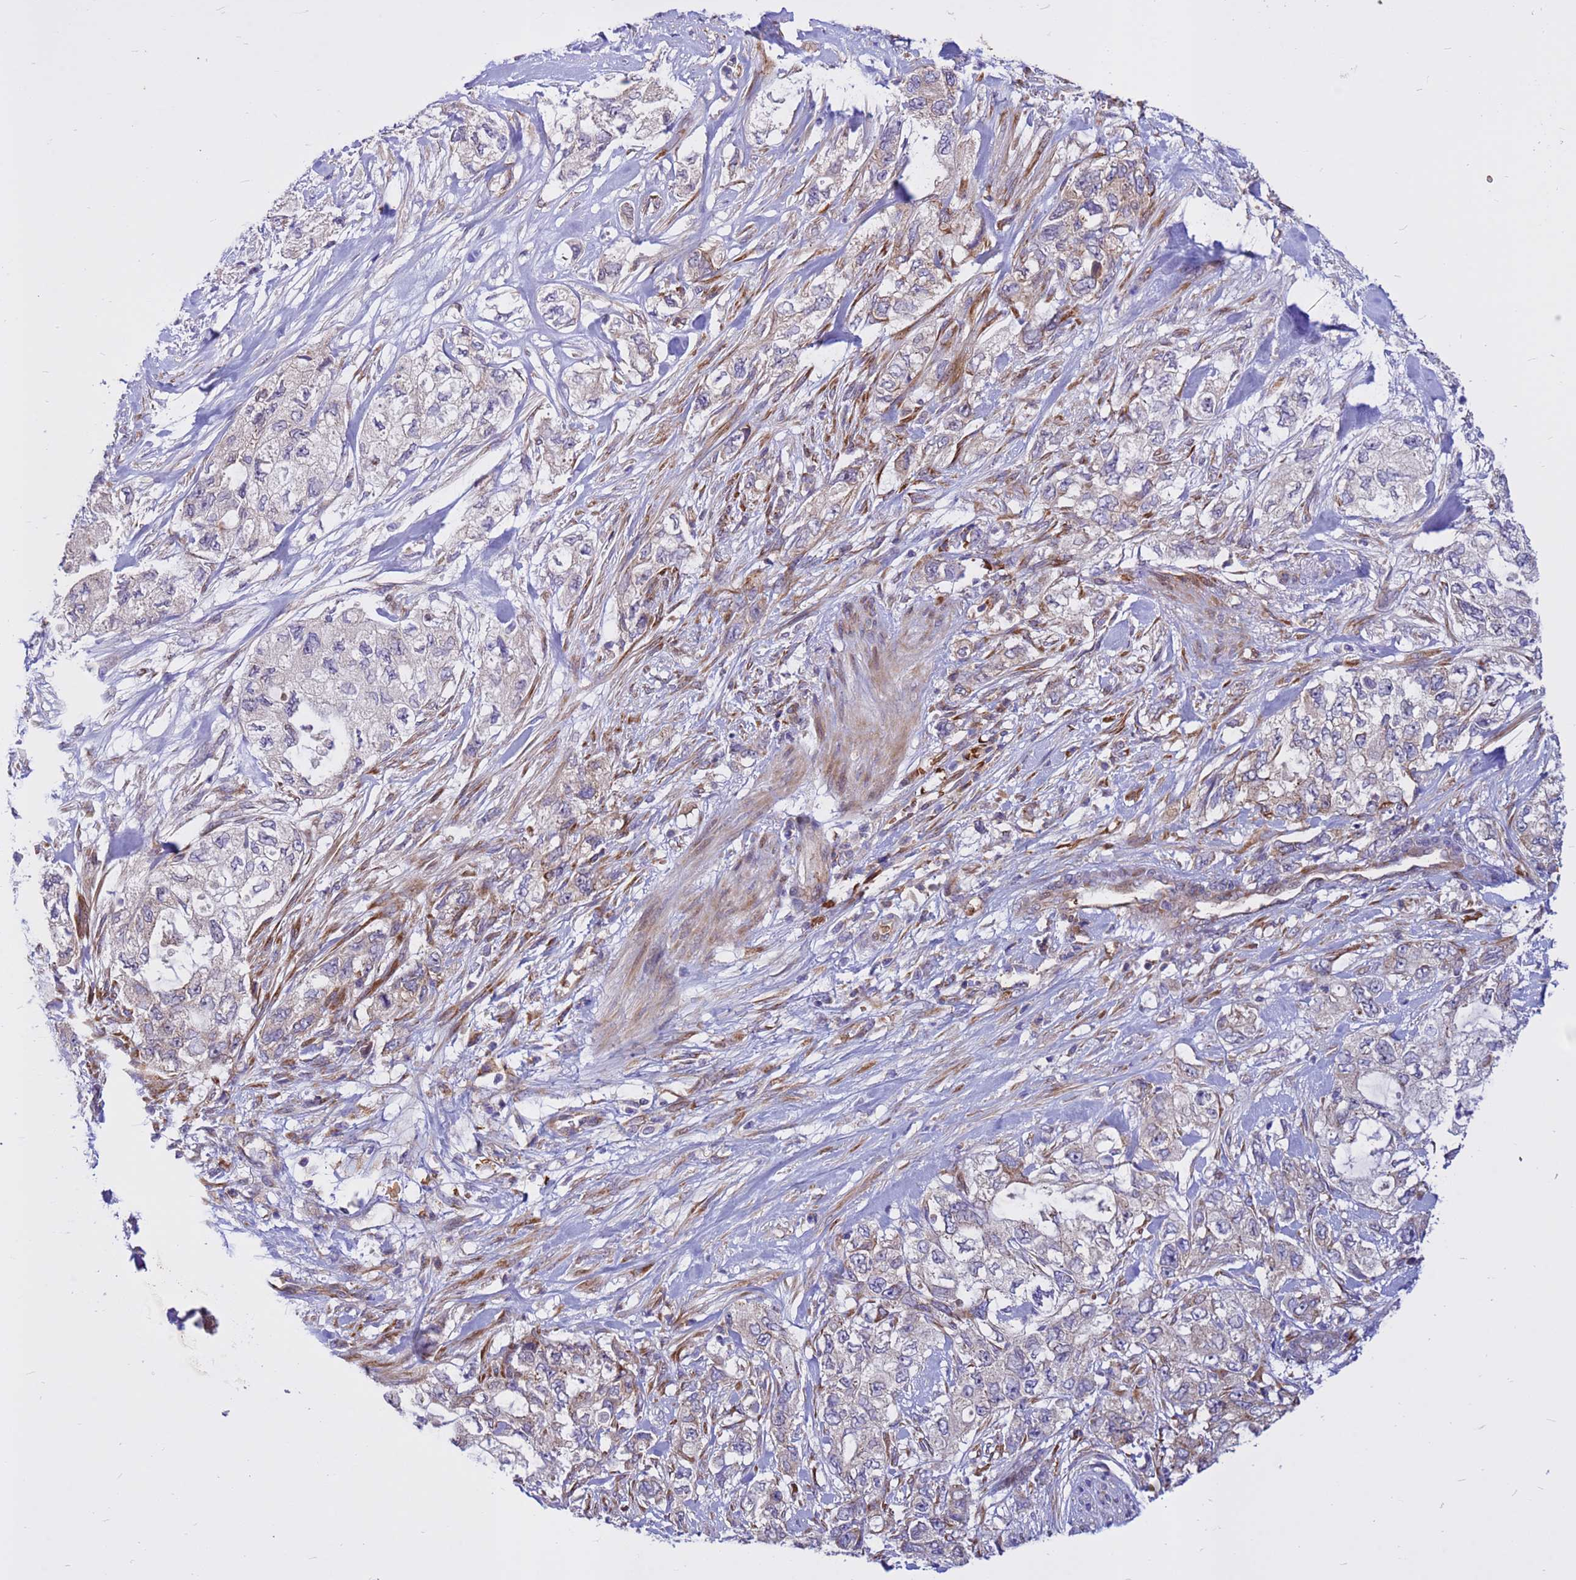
{"staining": {"intensity": "weak", "quantity": "<25%", "location": "cytoplasmic/membranous"}, "tissue": "pancreatic cancer", "cell_type": "Tumor cells", "image_type": "cancer", "snomed": [{"axis": "morphology", "description": "Adenocarcinoma, NOS"}, {"axis": "topography", "description": "Pancreas"}], "caption": "There is no significant expression in tumor cells of pancreatic adenocarcinoma. (DAB (3,3'-diaminobenzidine) IHC with hematoxylin counter stain).", "gene": "ZNF669", "patient": {"sex": "female", "age": 73}}